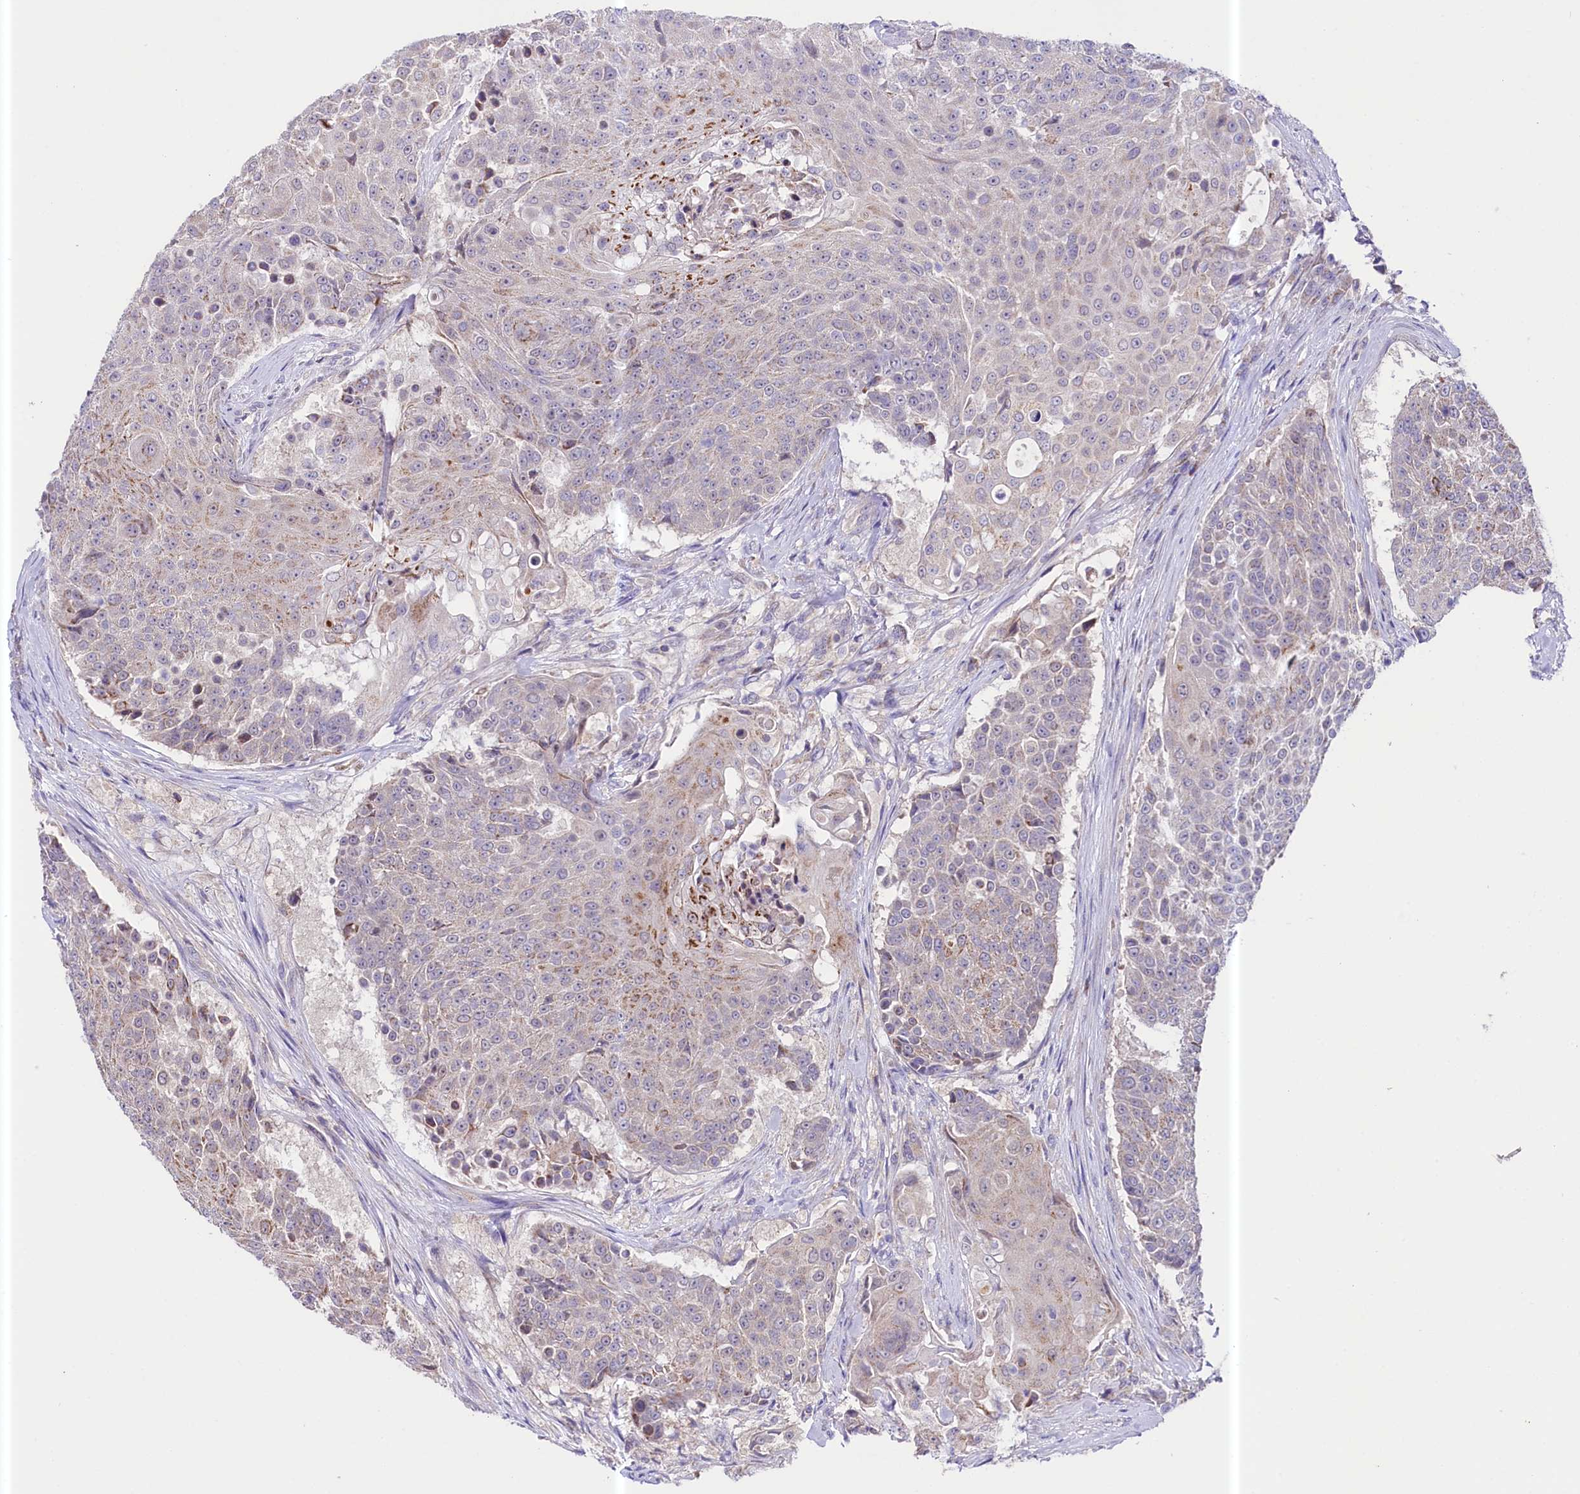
{"staining": {"intensity": "moderate", "quantity": "25%-75%", "location": "cytoplasmic/membranous"}, "tissue": "urothelial cancer", "cell_type": "Tumor cells", "image_type": "cancer", "snomed": [{"axis": "morphology", "description": "Urothelial carcinoma, High grade"}, {"axis": "topography", "description": "Urinary bladder"}], "caption": "This image demonstrates IHC staining of human urothelial cancer, with medium moderate cytoplasmic/membranous positivity in approximately 25%-75% of tumor cells.", "gene": "CEP295", "patient": {"sex": "female", "age": 63}}